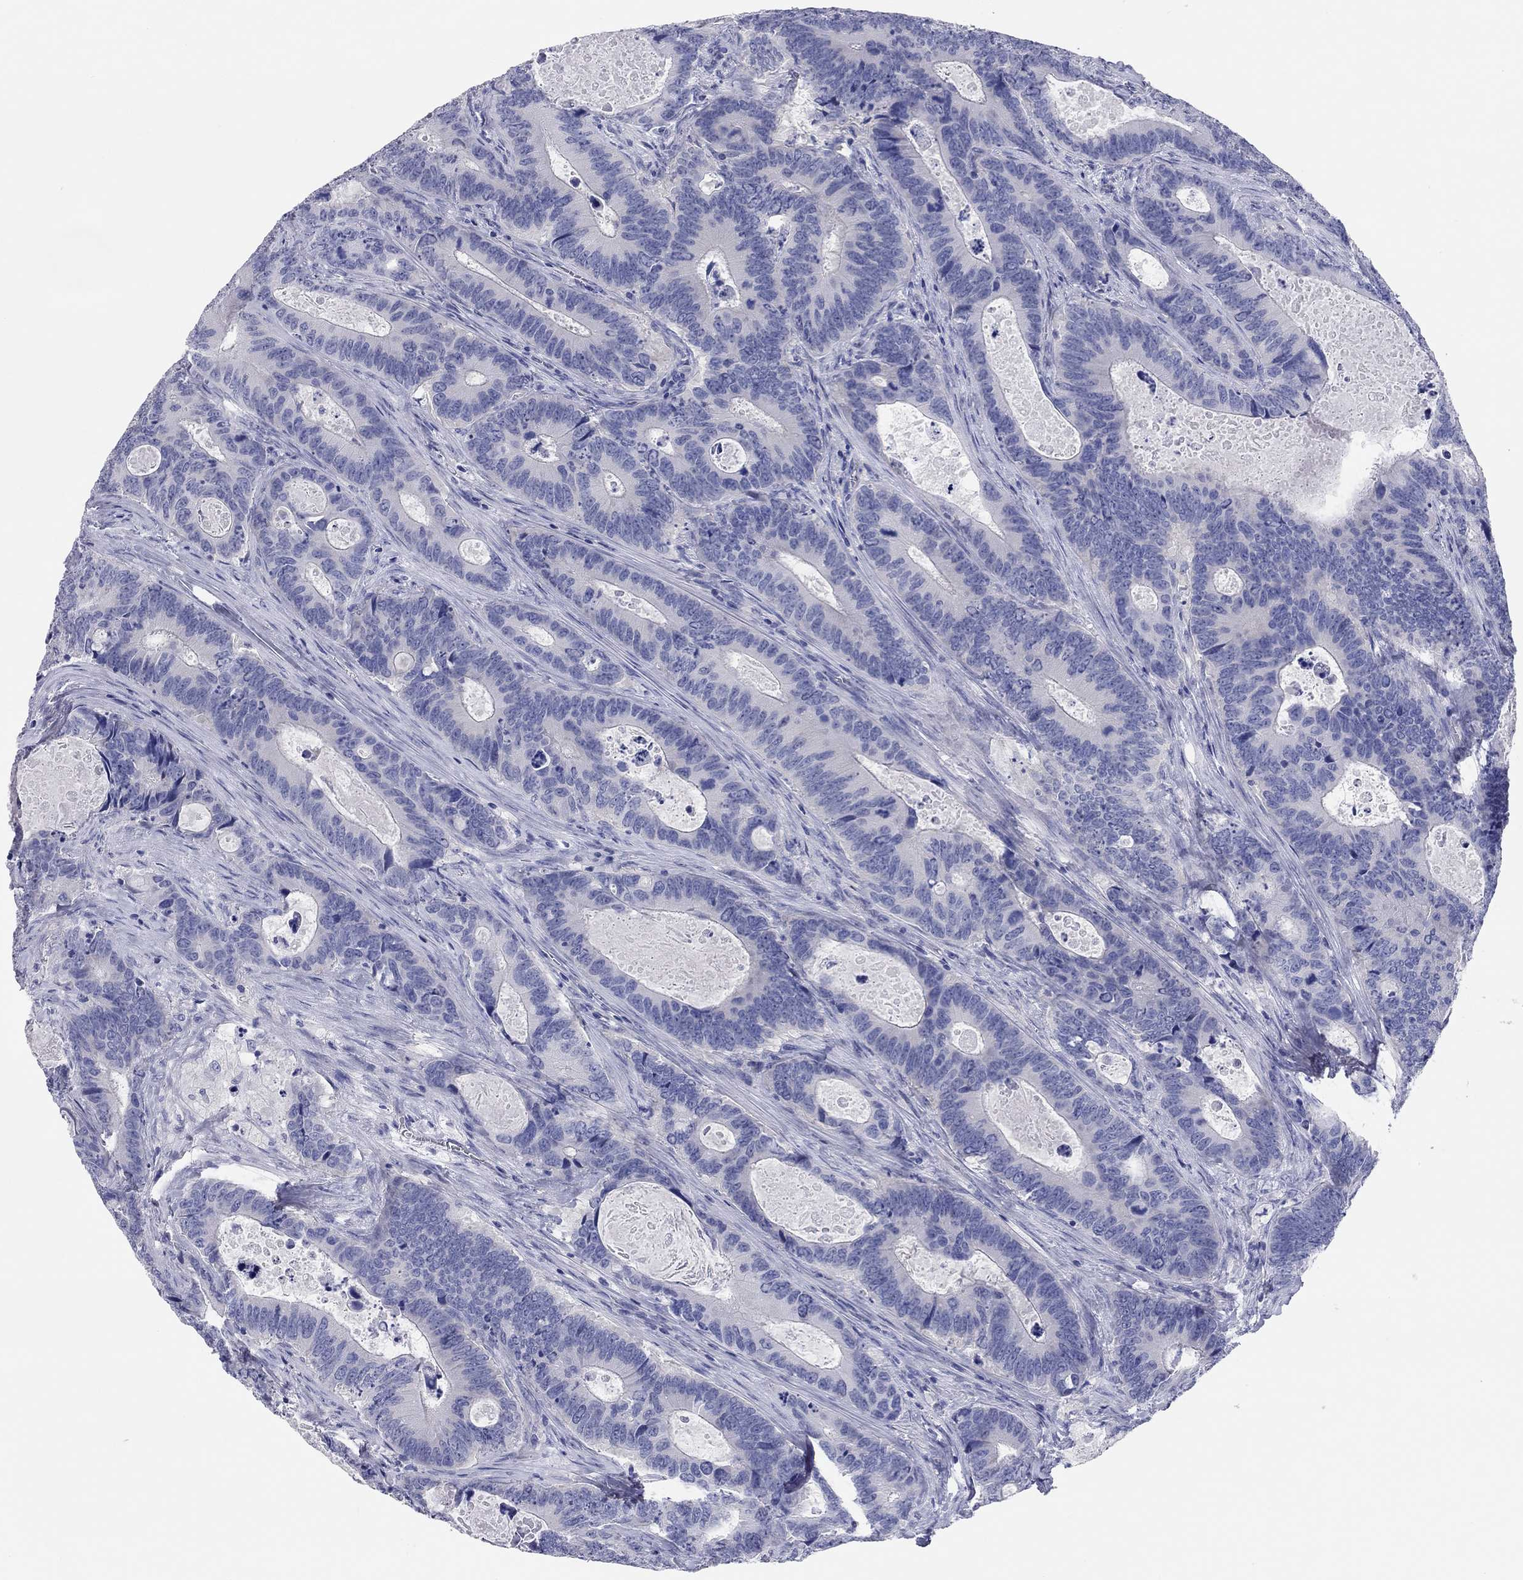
{"staining": {"intensity": "negative", "quantity": "none", "location": "none"}, "tissue": "colorectal cancer", "cell_type": "Tumor cells", "image_type": "cancer", "snomed": [{"axis": "morphology", "description": "Adenocarcinoma, NOS"}, {"axis": "topography", "description": "Colon"}], "caption": "This is an IHC image of colorectal cancer (adenocarcinoma). There is no expression in tumor cells.", "gene": "TMEM221", "patient": {"sex": "female", "age": 82}}